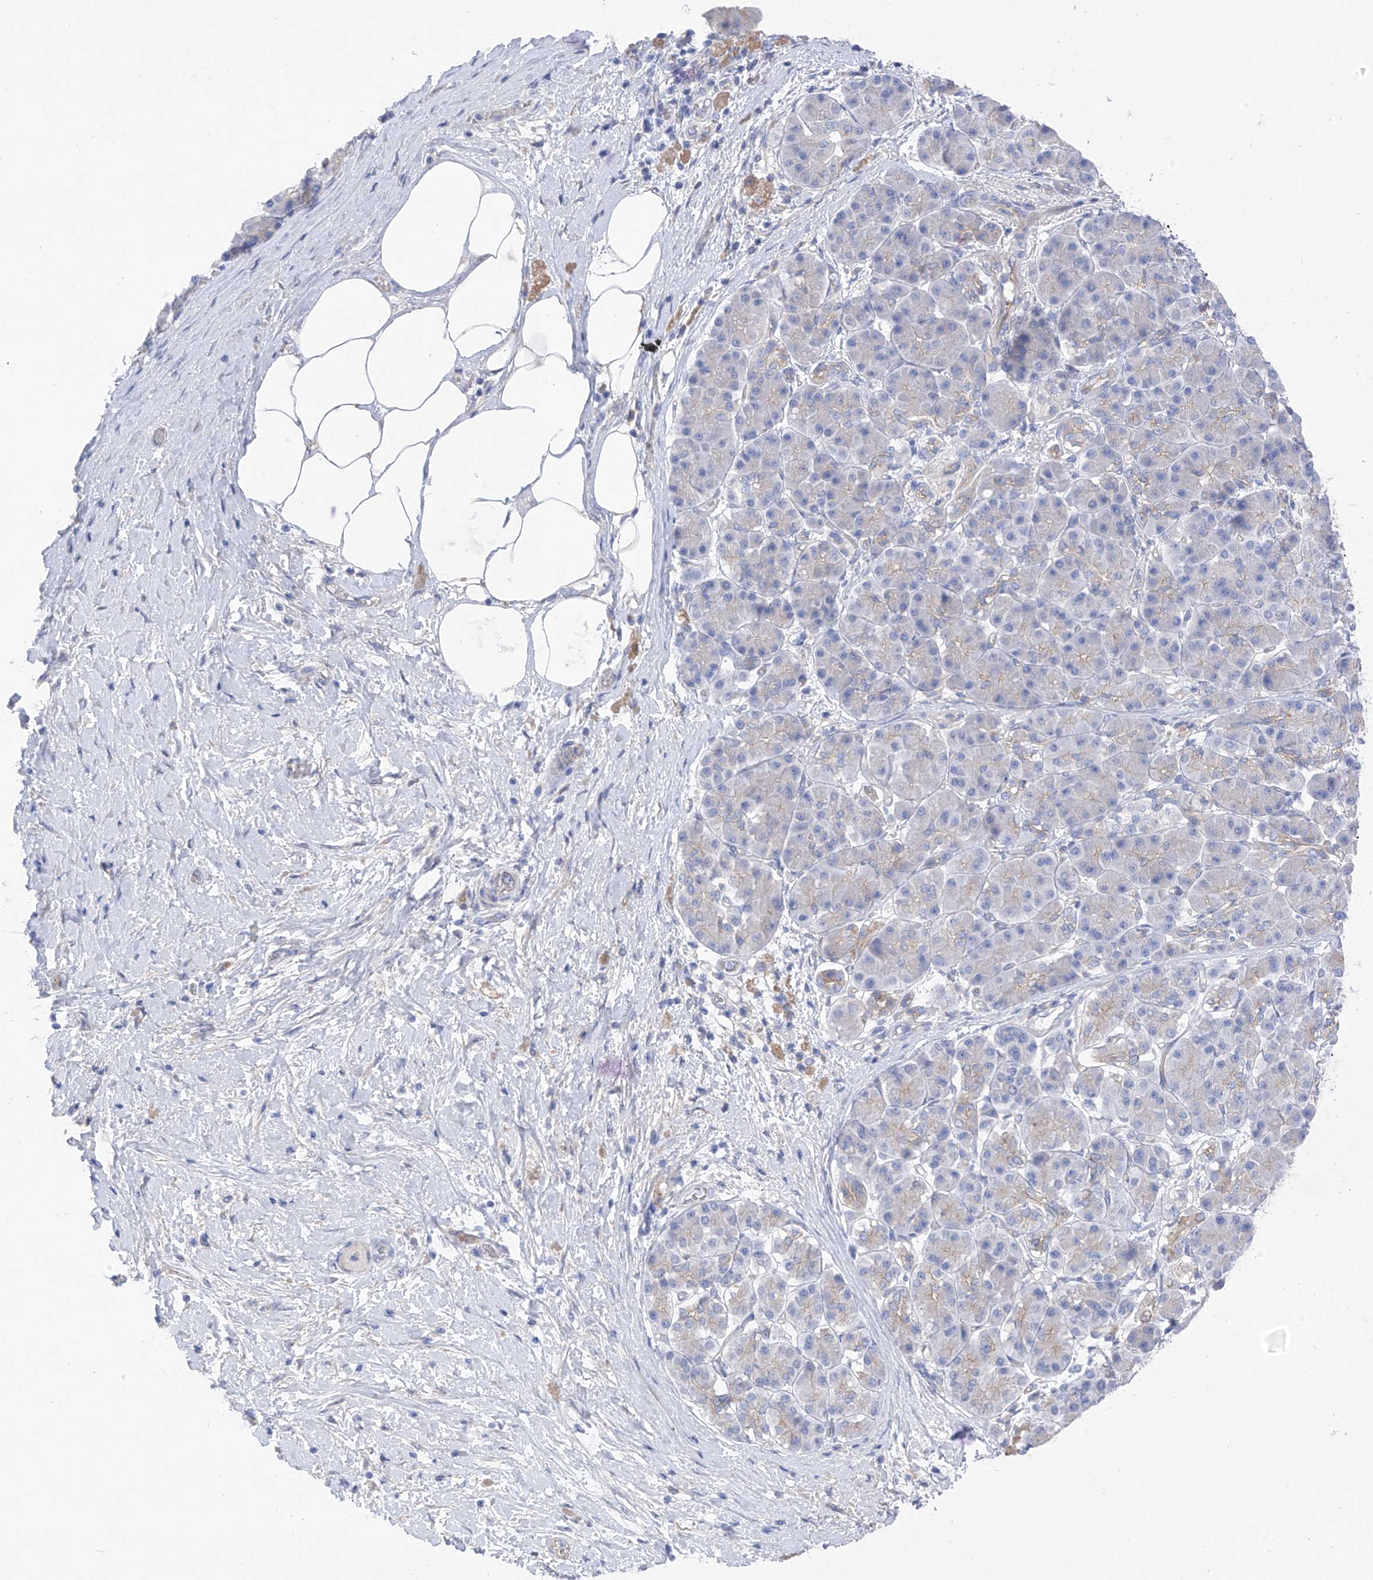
{"staining": {"intensity": "negative", "quantity": "none", "location": "none"}, "tissue": "pancreatic cancer", "cell_type": "Tumor cells", "image_type": "cancer", "snomed": [{"axis": "morphology", "description": "Normal tissue, NOS"}, {"axis": "morphology", "description": "Adenocarcinoma, NOS"}, {"axis": "topography", "description": "Pancreas"}], "caption": "Histopathology image shows no significant protein expression in tumor cells of adenocarcinoma (pancreatic). (Immunohistochemistry (ihc), brightfield microscopy, high magnification).", "gene": "ITGA9", "patient": {"sex": "female", "age": 68}}